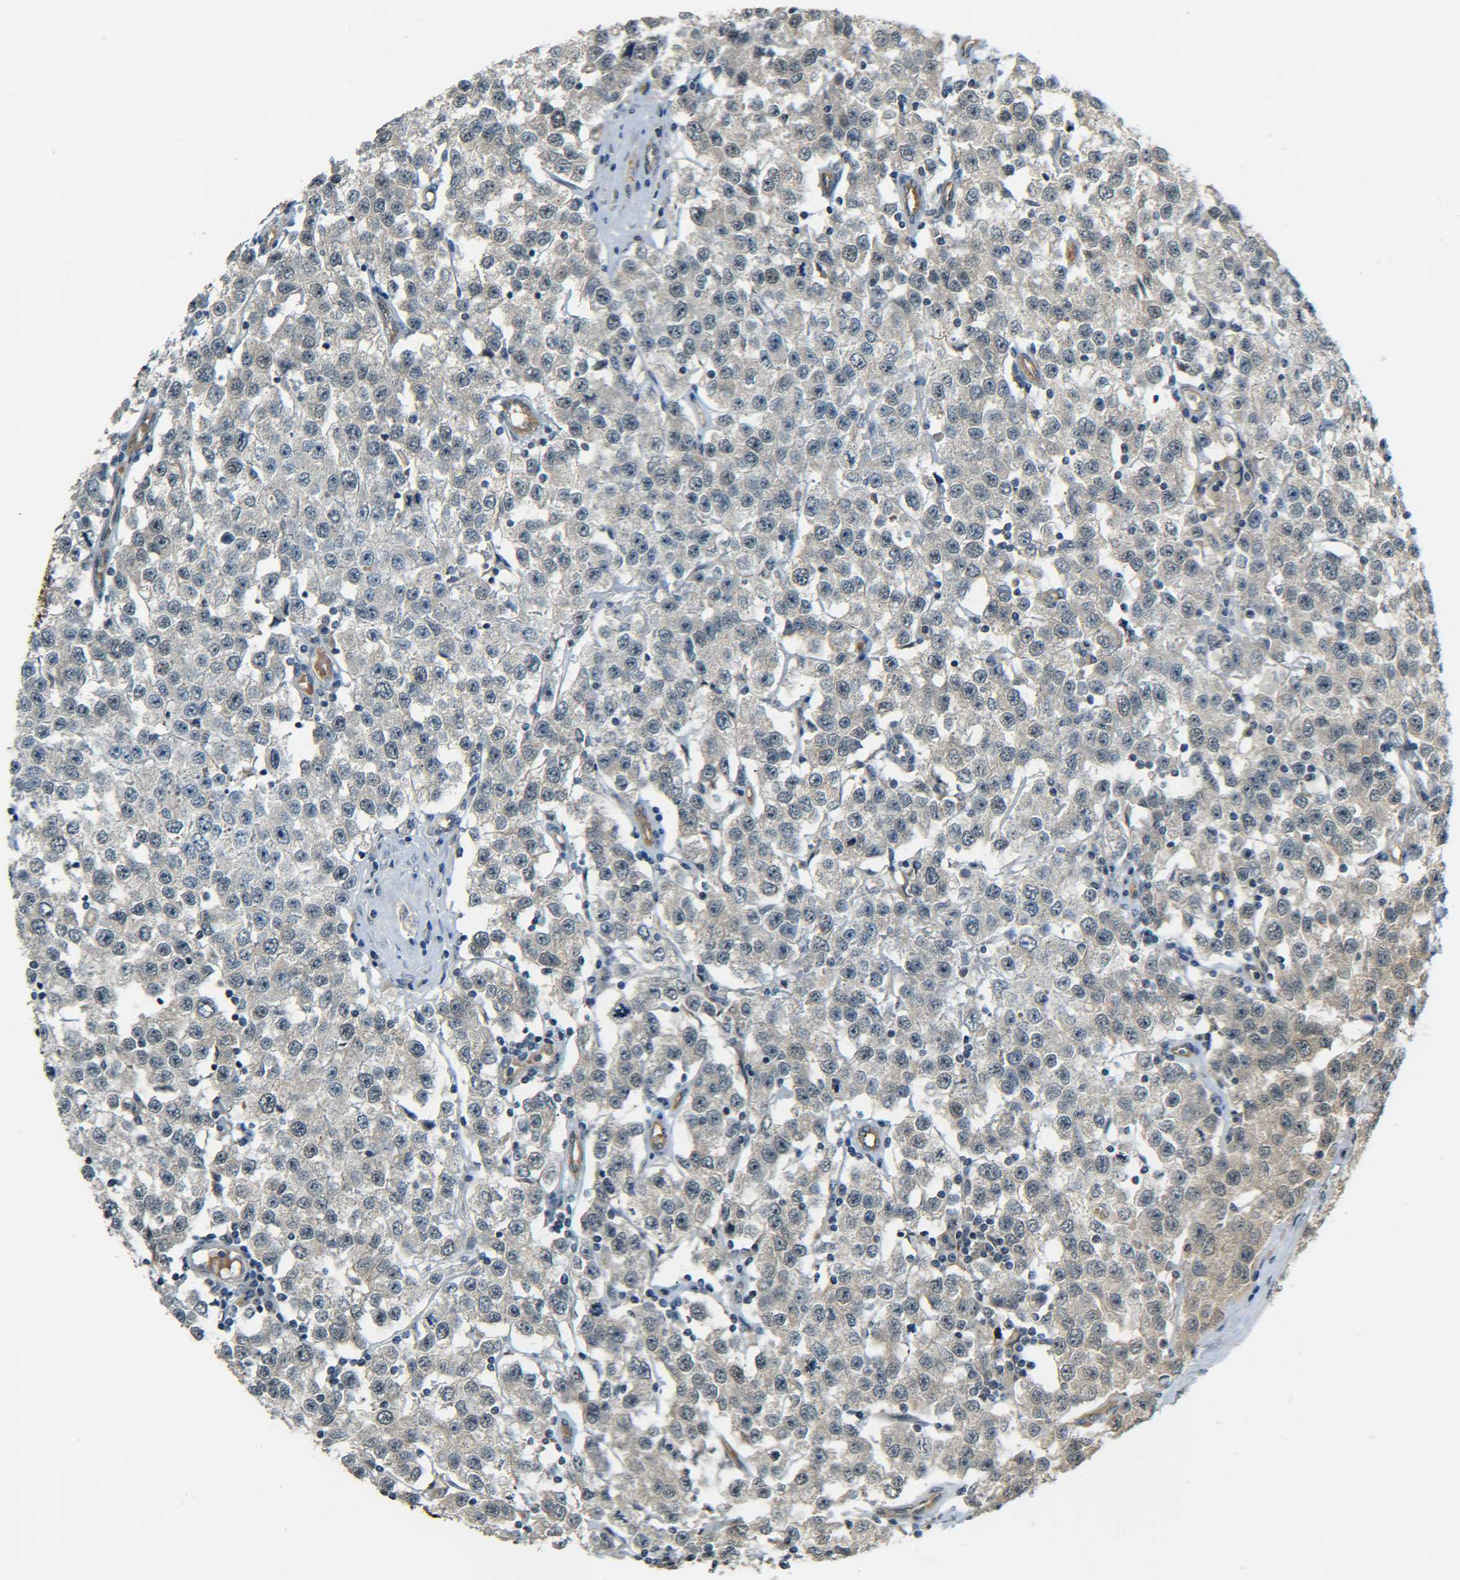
{"staining": {"intensity": "weak", "quantity": "25%-75%", "location": "cytoplasmic/membranous"}, "tissue": "testis cancer", "cell_type": "Tumor cells", "image_type": "cancer", "snomed": [{"axis": "morphology", "description": "Seminoma, NOS"}, {"axis": "topography", "description": "Testis"}], "caption": "Immunohistochemical staining of testis cancer (seminoma) reveals low levels of weak cytoplasmic/membranous expression in about 25%-75% of tumor cells. The protein is shown in brown color, while the nuclei are stained blue.", "gene": "DAB2", "patient": {"sex": "male", "age": 52}}